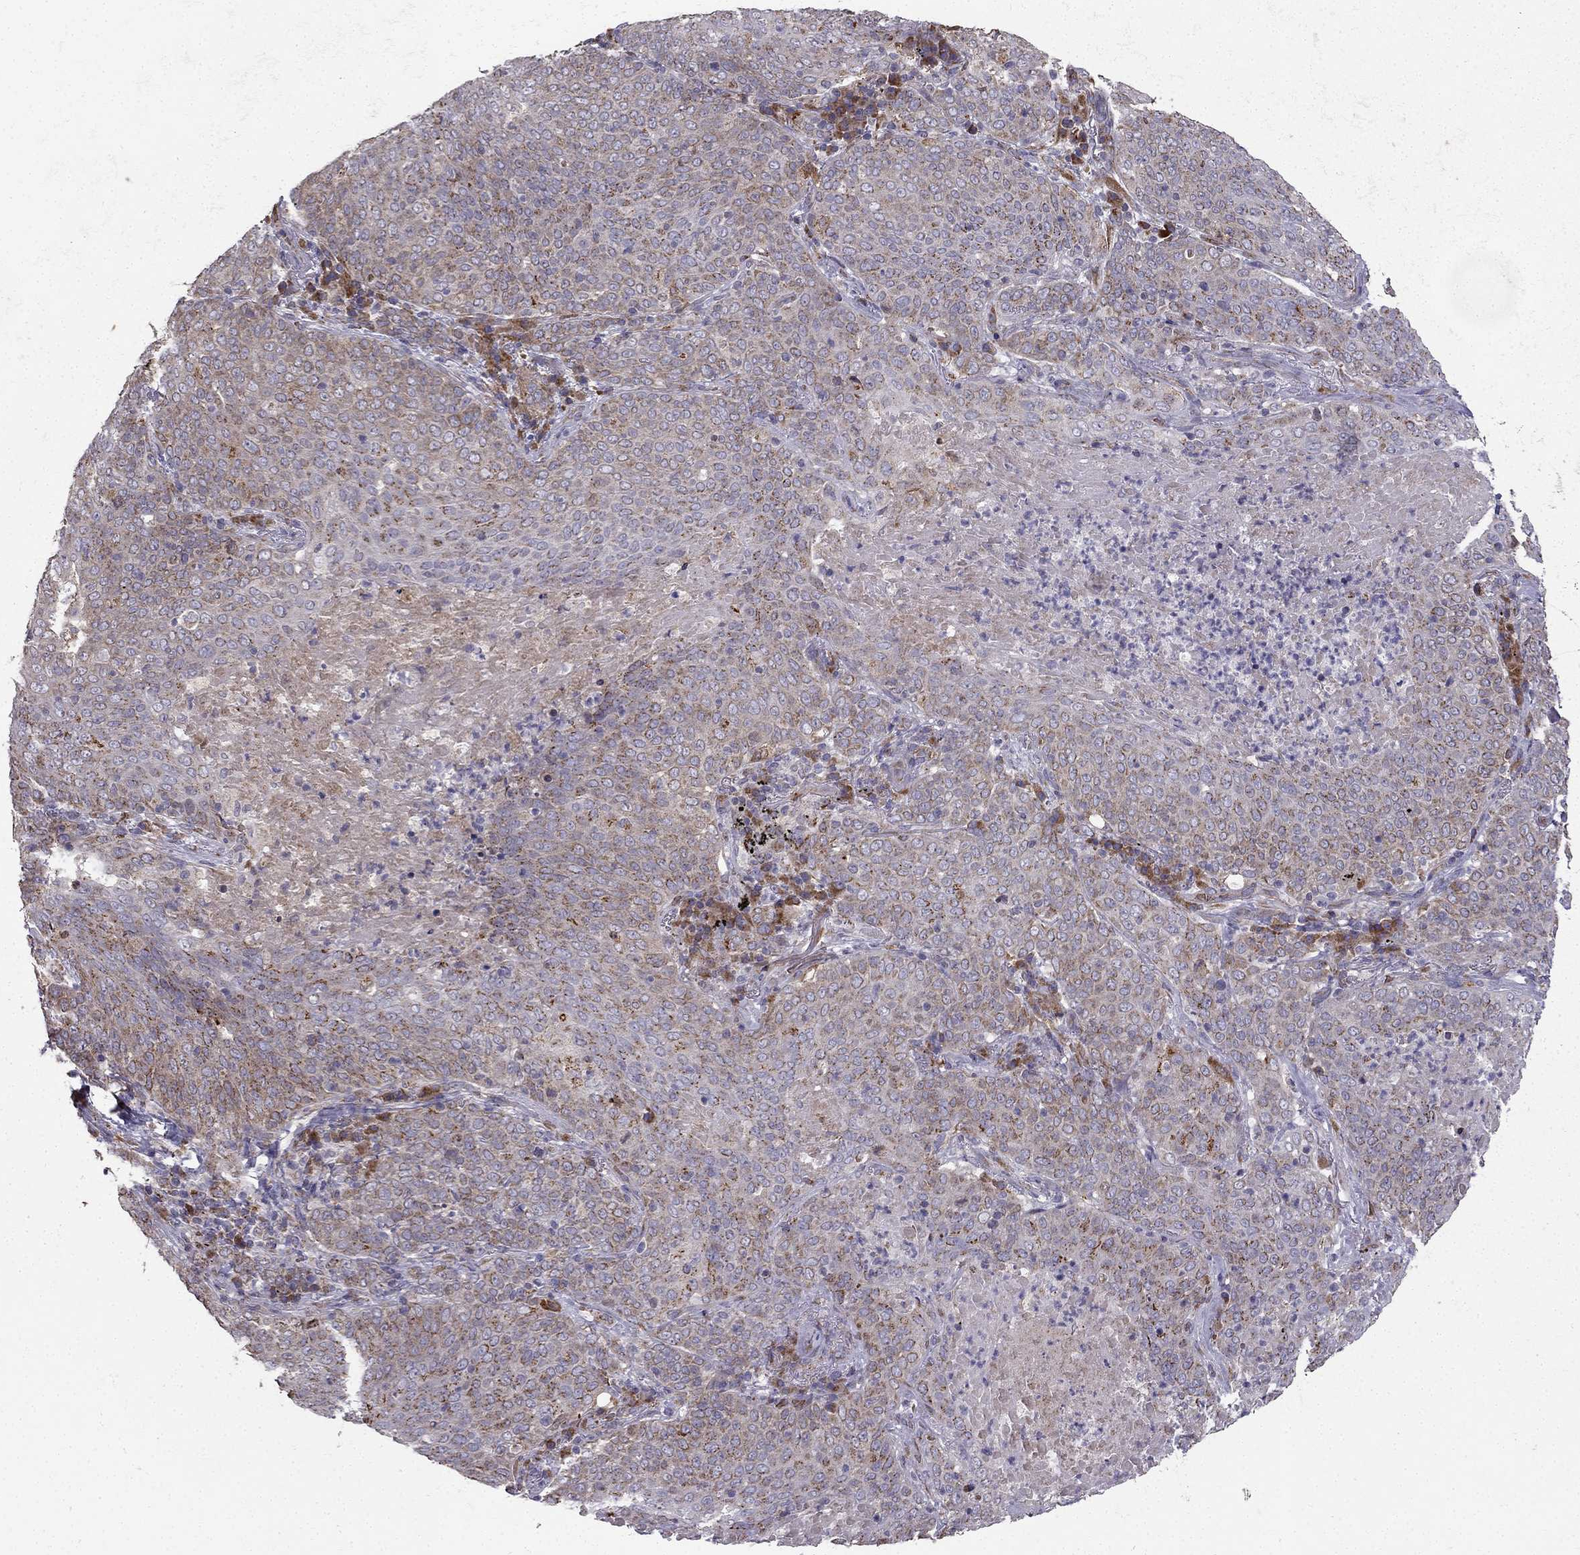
{"staining": {"intensity": "moderate", "quantity": "<25%", "location": "cytoplasmic/membranous"}, "tissue": "lung cancer", "cell_type": "Tumor cells", "image_type": "cancer", "snomed": [{"axis": "morphology", "description": "Squamous cell carcinoma, NOS"}, {"axis": "topography", "description": "Lung"}], "caption": "Tumor cells show moderate cytoplasmic/membranous staining in about <25% of cells in lung cancer.", "gene": "B4GALT7", "patient": {"sex": "male", "age": 82}}